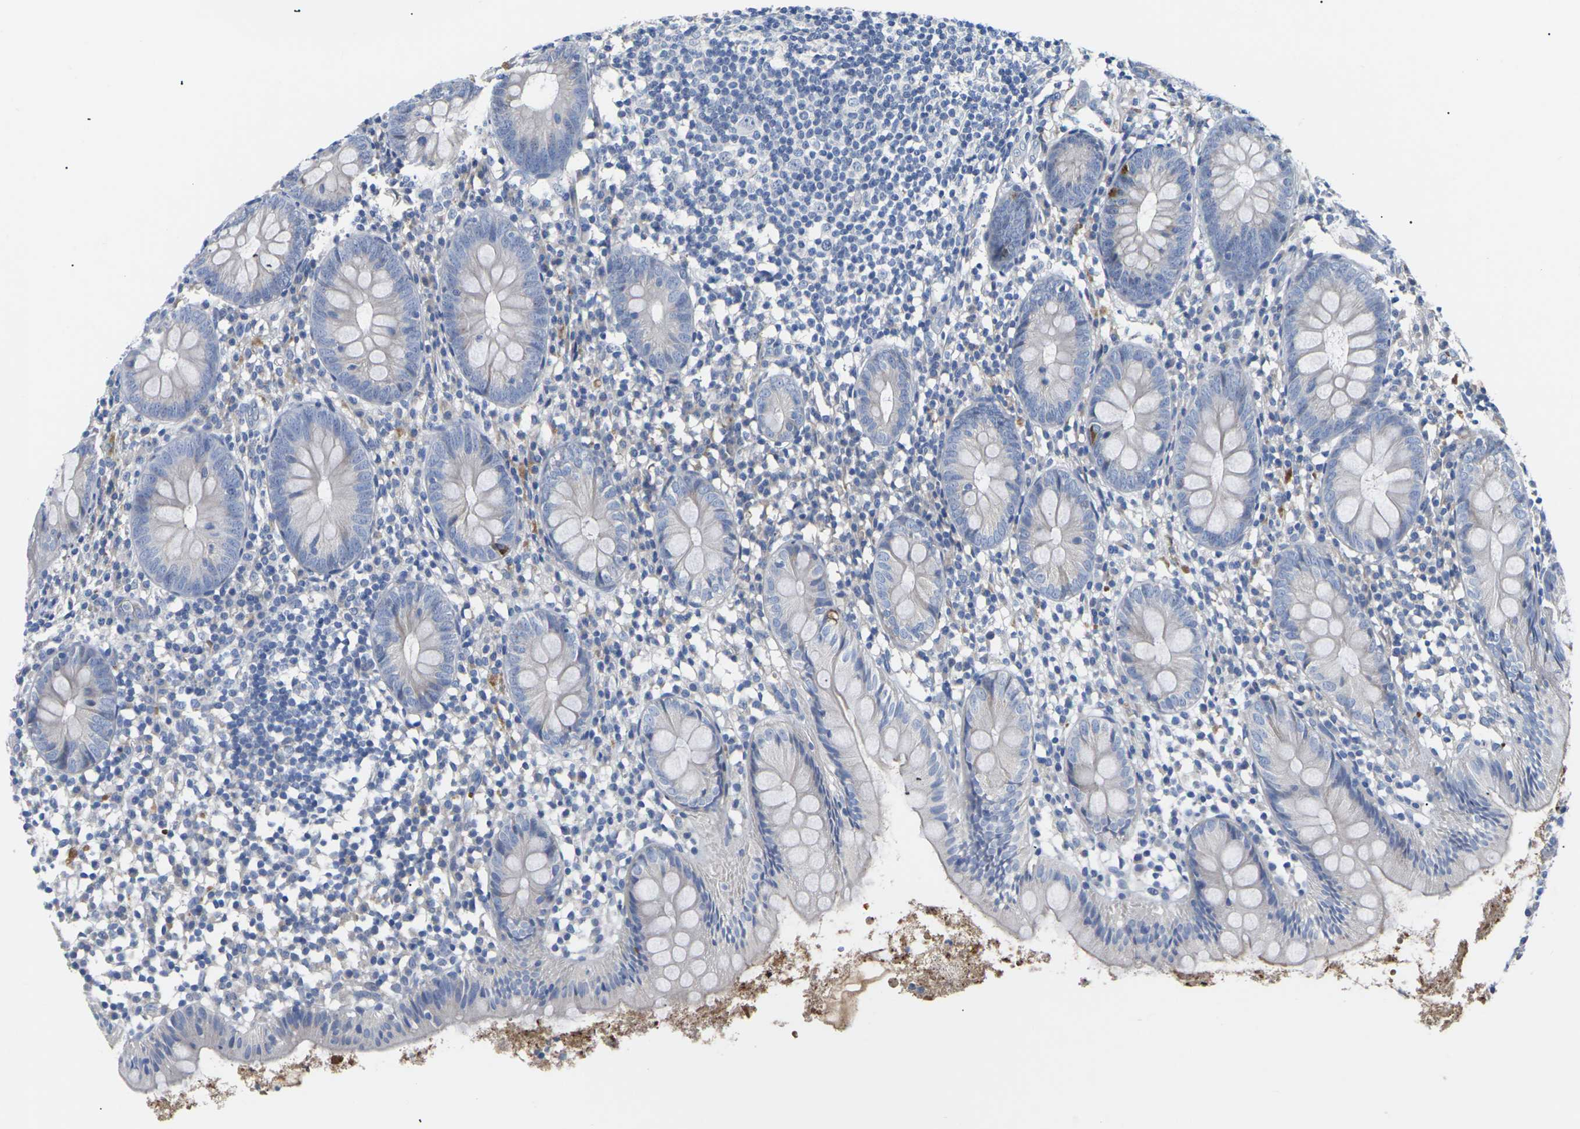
{"staining": {"intensity": "negative", "quantity": "none", "location": "none"}, "tissue": "appendix", "cell_type": "Glandular cells", "image_type": "normal", "snomed": [{"axis": "morphology", "description": "Normal tissue, NOS"}, {"axis": "topography", "description": "Appendix"}], "caption": "Immunohistochemical staining of benign human appendix exhibits no significant staining in glandular cells. (Immunohistochemistry (ihc), brightfield microscopy, high magnification).", "gene": "TMCO4", "patient": {"sex": "female", "age": 20}}